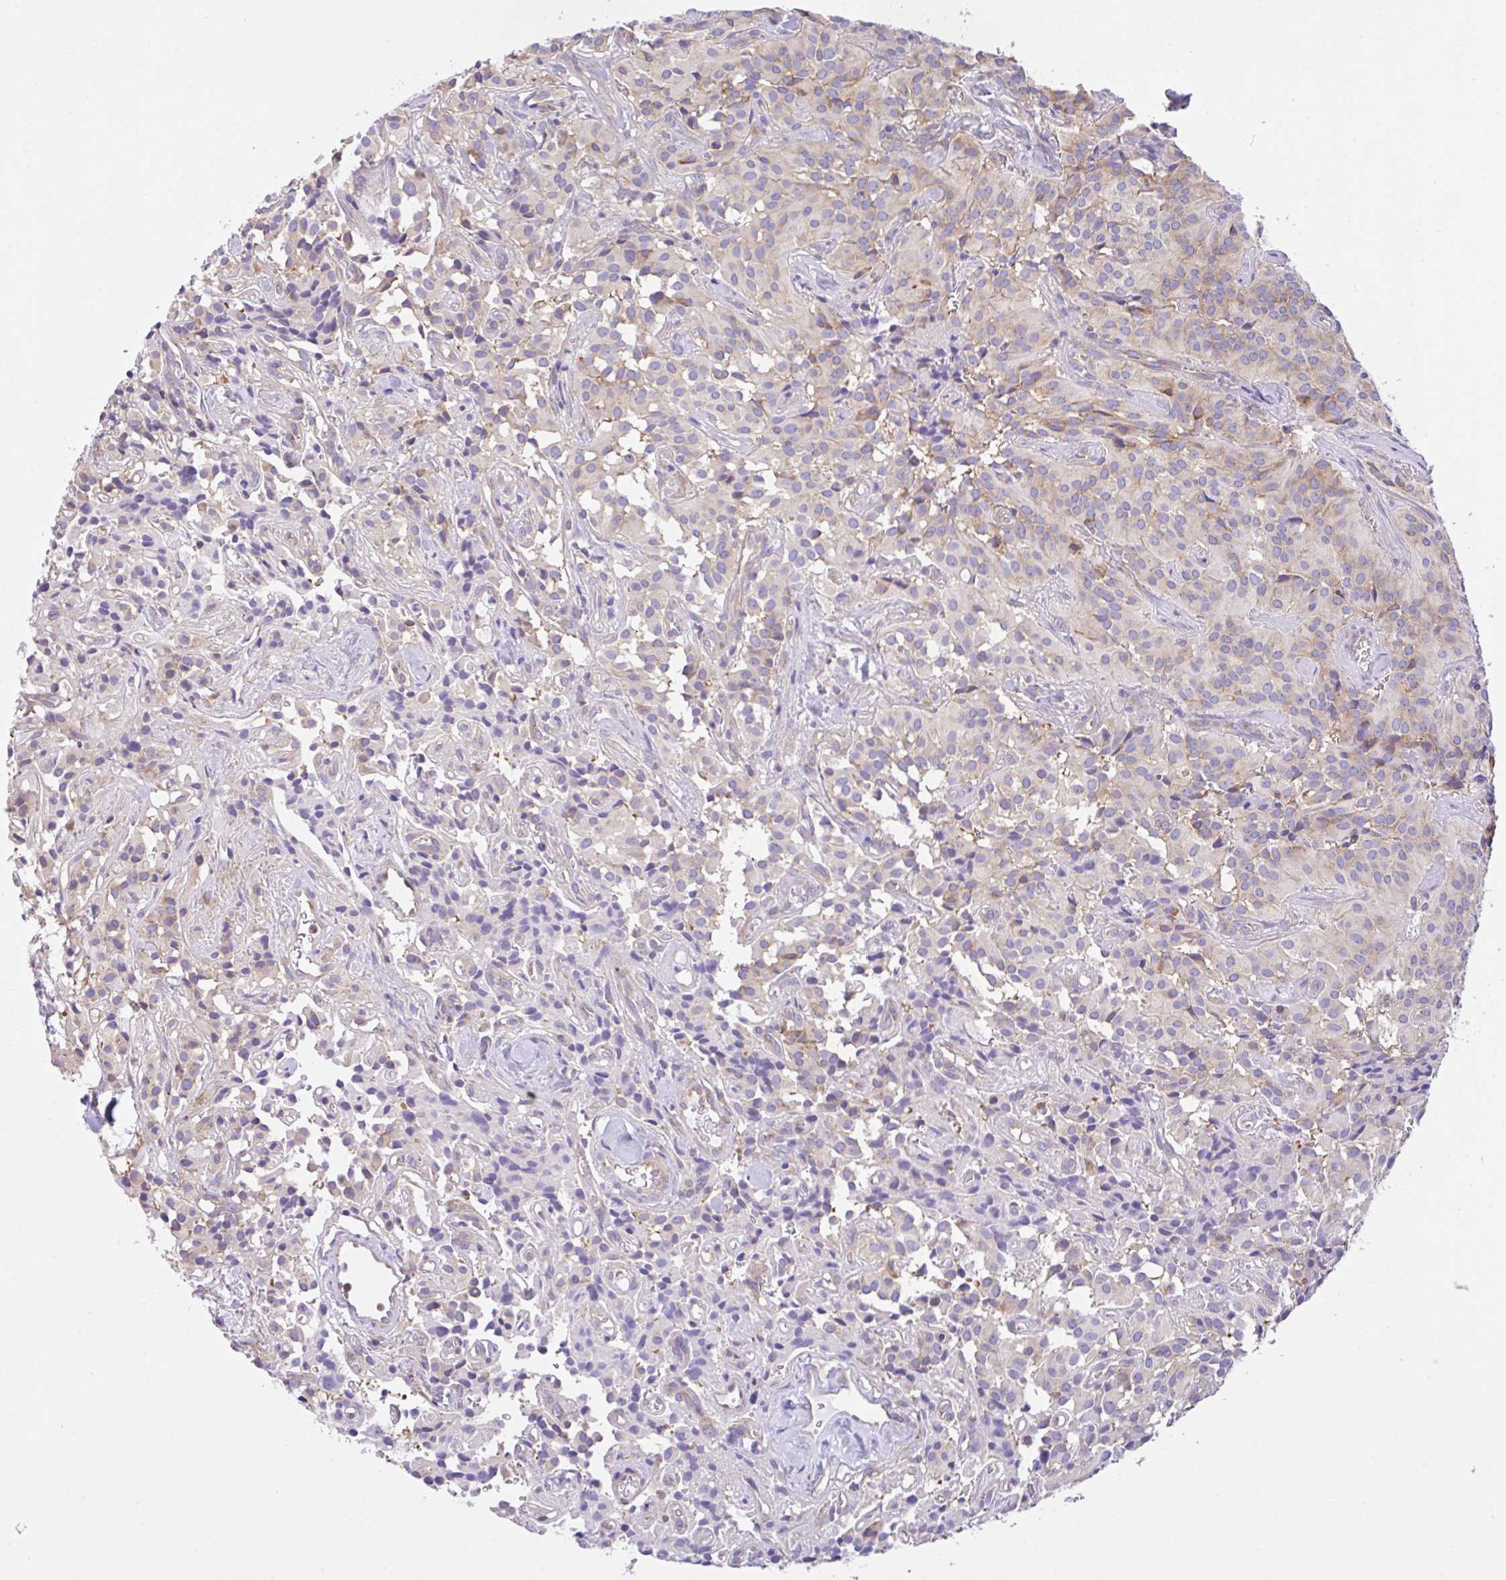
{"staining": {"intensity": "weak", "quantity": "<25%", "location": "cytoplasmic/membranous"}, "tissue": "glioma", "cell_type": "Tumor cells", "image_type": "cancer", "snomed": [{"axis": "morphology", "description": "Glioma, malignant, Low grade"}, {"axis": "topography", "description": "Brain"}], "caption": "Tumor cells show no significant protein expression in glioma. (Brightfield microscopy of DAB (3,3'-diaminobenzidine) IHC at high magnification).", "gene": "GFPT2", "patient": {"sex": "male", "age": 42}}